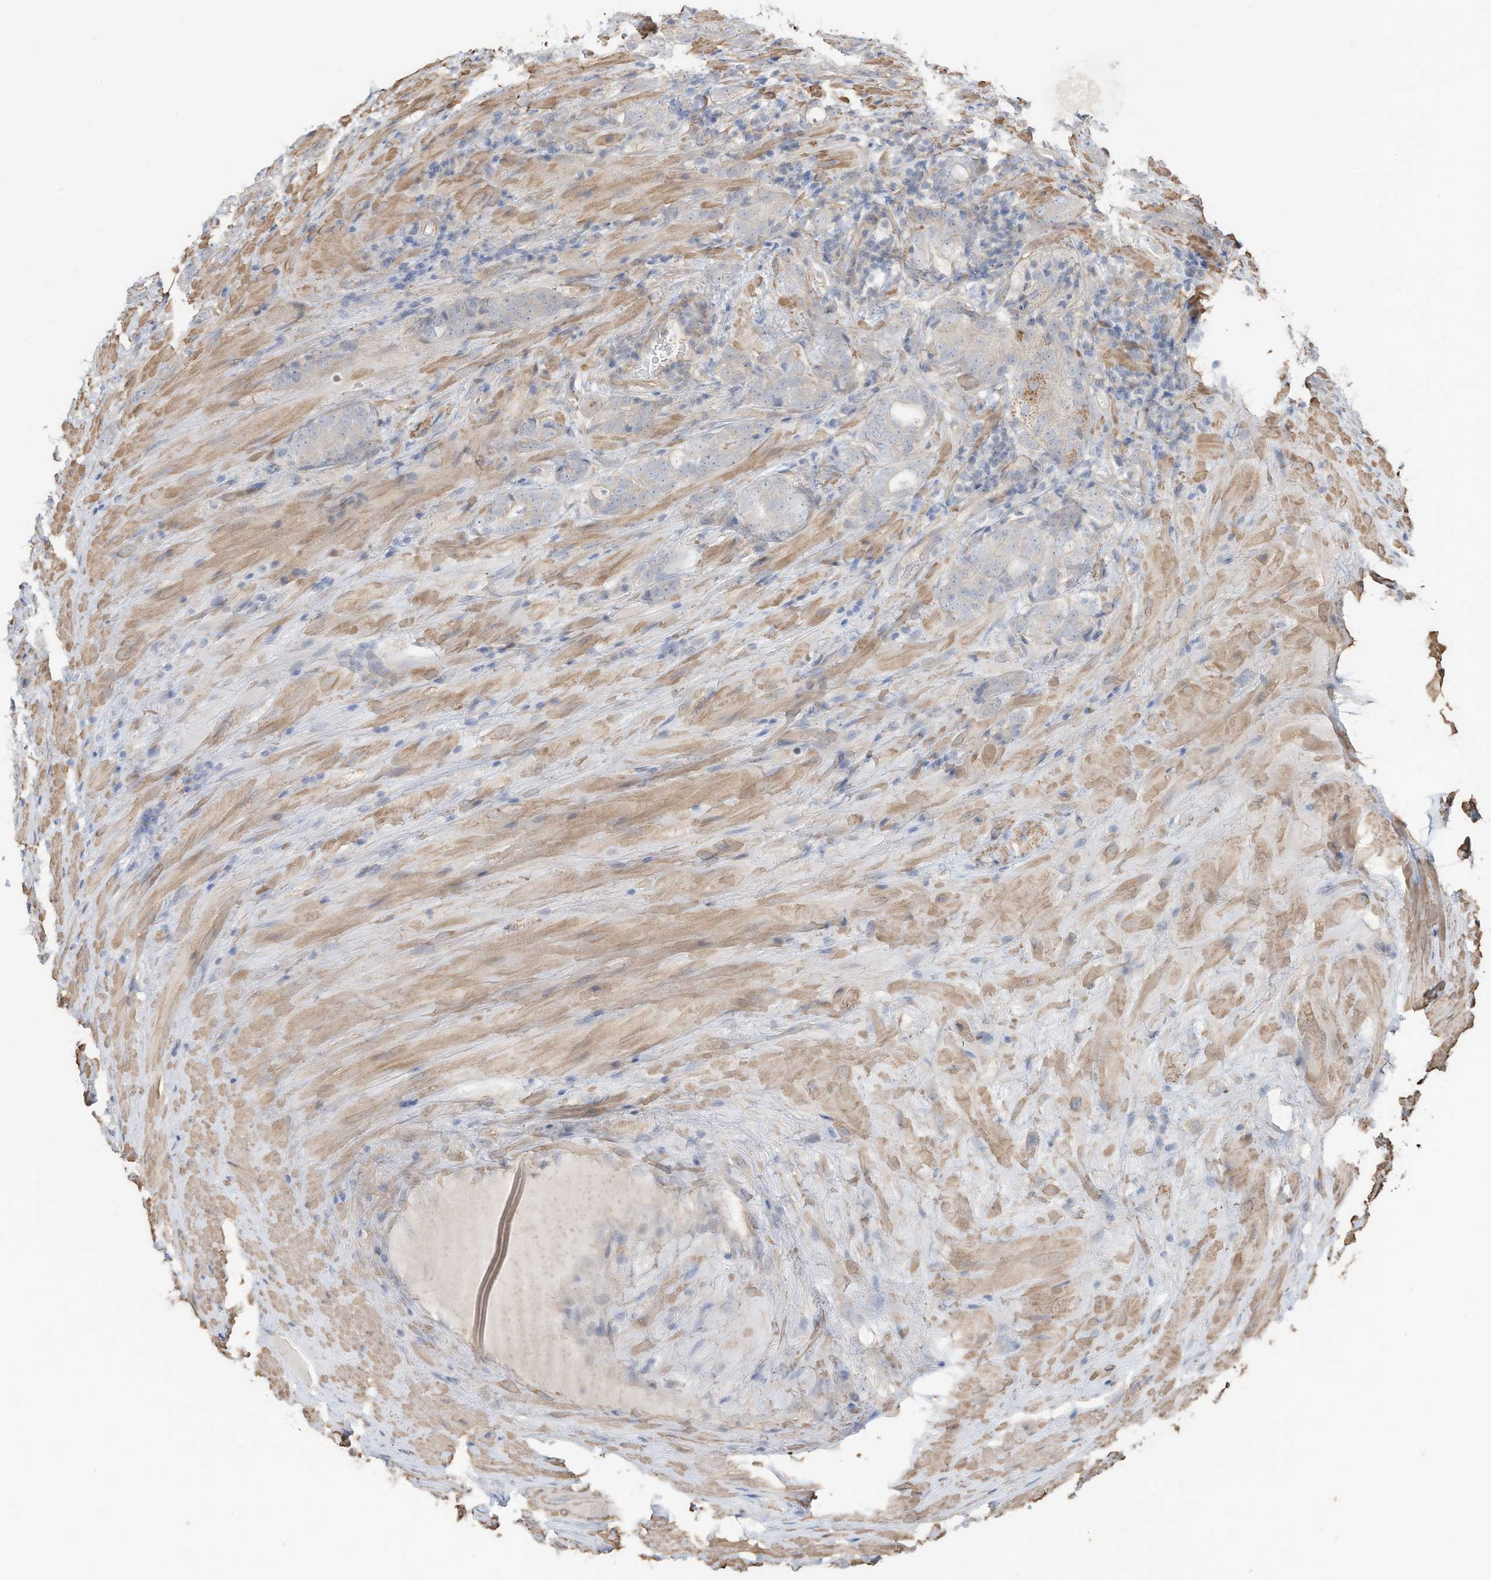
{"staining": {"intensity": "negative", "quantity": "none", "location": "none"}, "tissue": "prostate cancer", "cell_type": "Tumor cells", "image_type": "cancer", "snomed": [{"axis": "morphology", "description": "Adenocarcinoma, High grade"}, {"axis": "topography", "description": "Prostate"}], "caption": "Image shows no protein expression in tumor cells of high-grade adenocarcinoma (prostate) tissue.", "gene": "SLC17A7", "patient": {"sex": "male", "age": 57}}